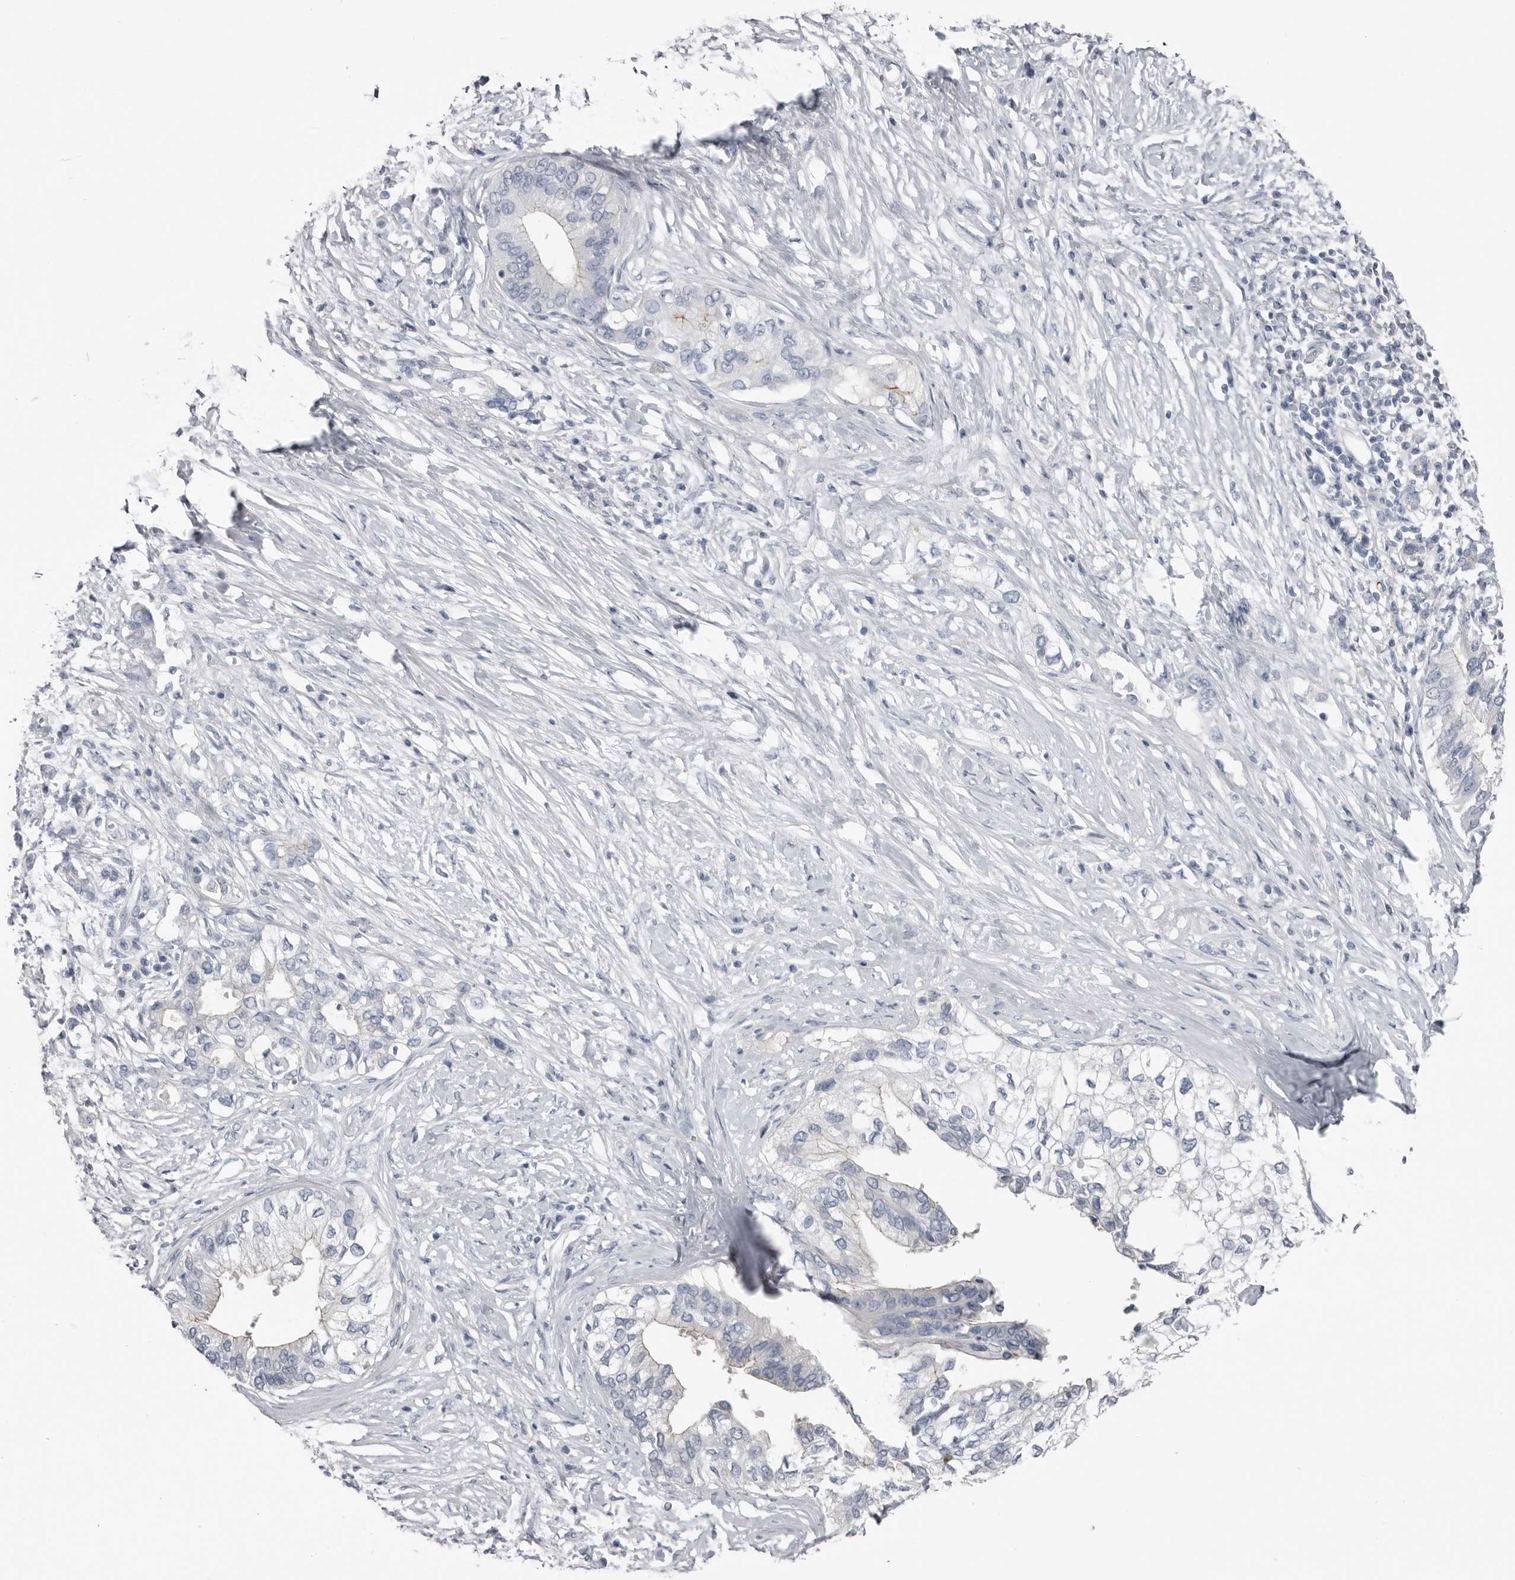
{"staining": {"intensity": "negative", "quantity": "none", "location": "none"}, "tissue": "pancreatic cancer", "cell_type": "Tumor cells", "image_type": "cancer", "snomed": [{"axis": "morphology", "description": "Normal tissue, NOS"}, {"axis": "morphology", "description": "Adenocarcinoma, NOS"}, {"axis": "topography", "description": "Pancreas"}, {"axis": "topography", "description": "Peripheral nerve tissue"}], "caption": "IHC of human pancreatic cancer shows no positivity in tumor cells.", "gene": "FABP7", "patient": {"sex": "male", "age": 59}}